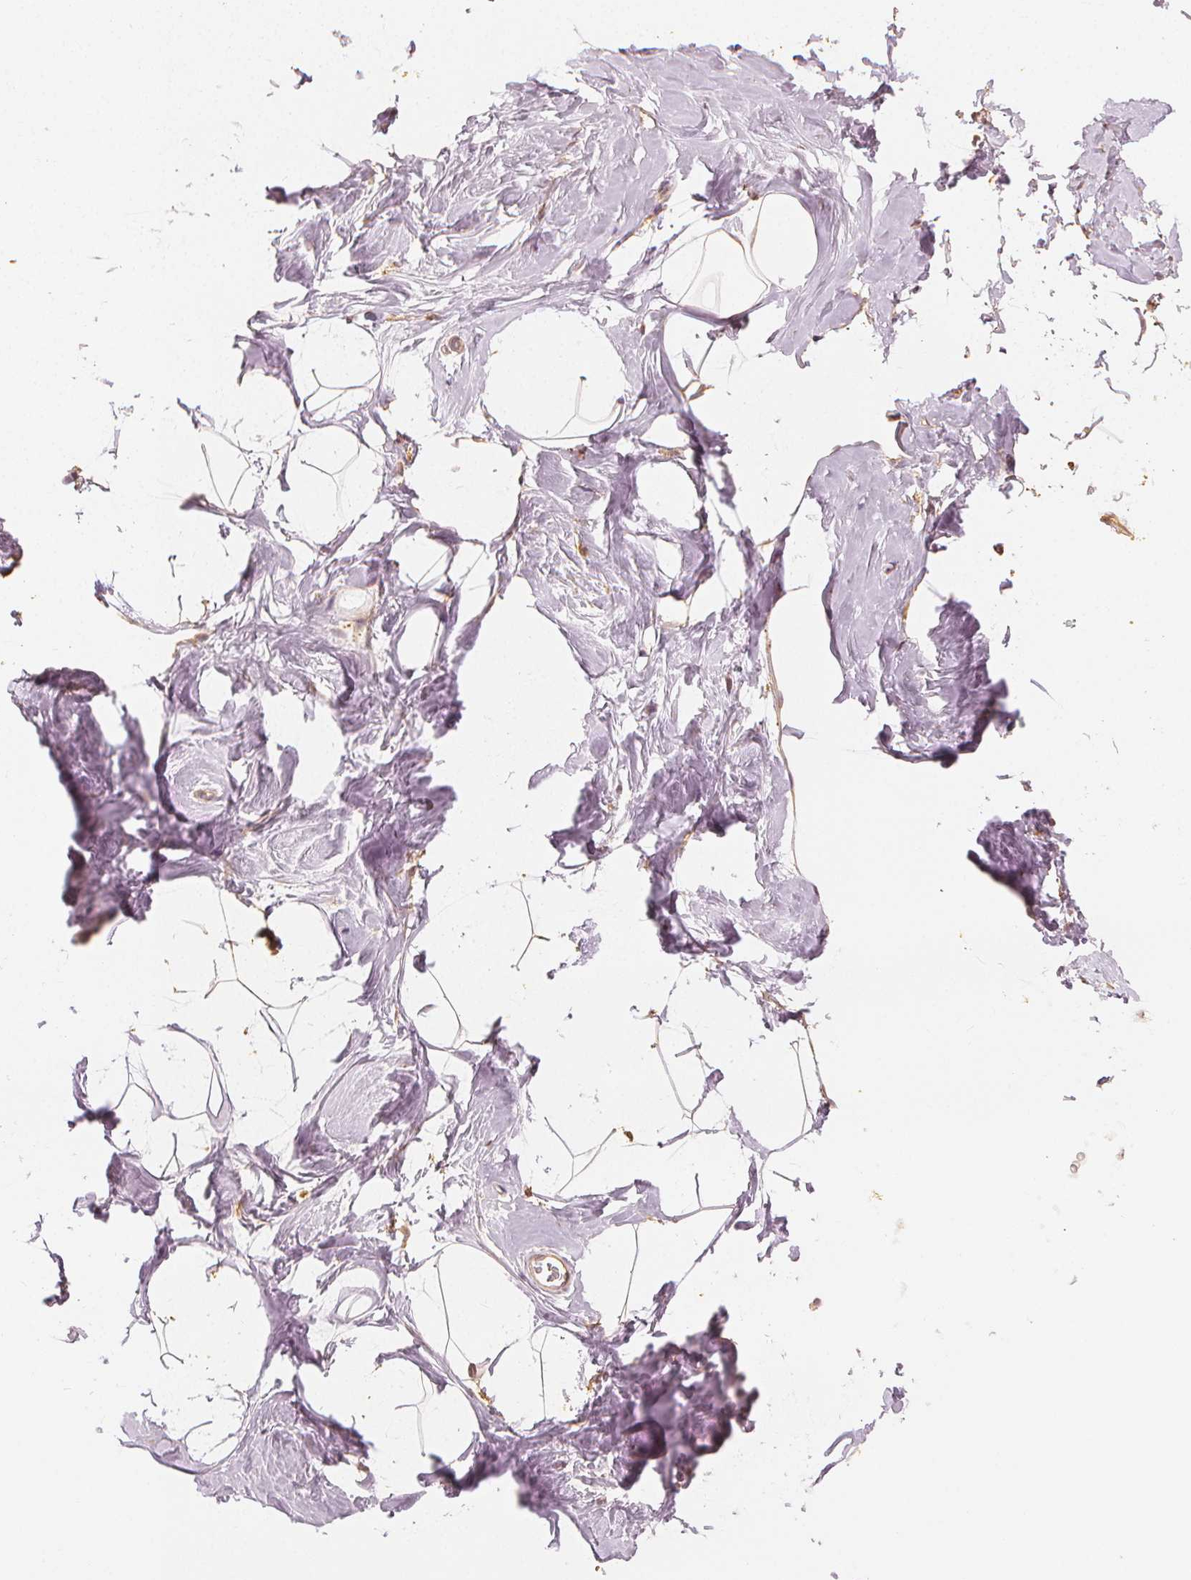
{"staining": {"intensity": "moderate", "quantity": "25%-75%", "location": "cytoplasmic/membranous"}, "tissue": "breast", "cell_type": "Adipocytes", "image_type": "normal", "snomed": [{"axis": "morphology", "description": "Normal tissue, NOS"}, {"axis": "topography", "description": "Breast"}], "caption": "Immunohistochemistry (IHC) photomicrograph of benign breast: breast stained using immunohistochemistry exhibits medium levels of moderate protein expression localized specifically in the cytoplasmic/membranous of adipocytes, appearing as a cytoplasmic/membranous brown color.", "gene": "ARHGAP26", "patient": {"sex": "female", "age": 32}}